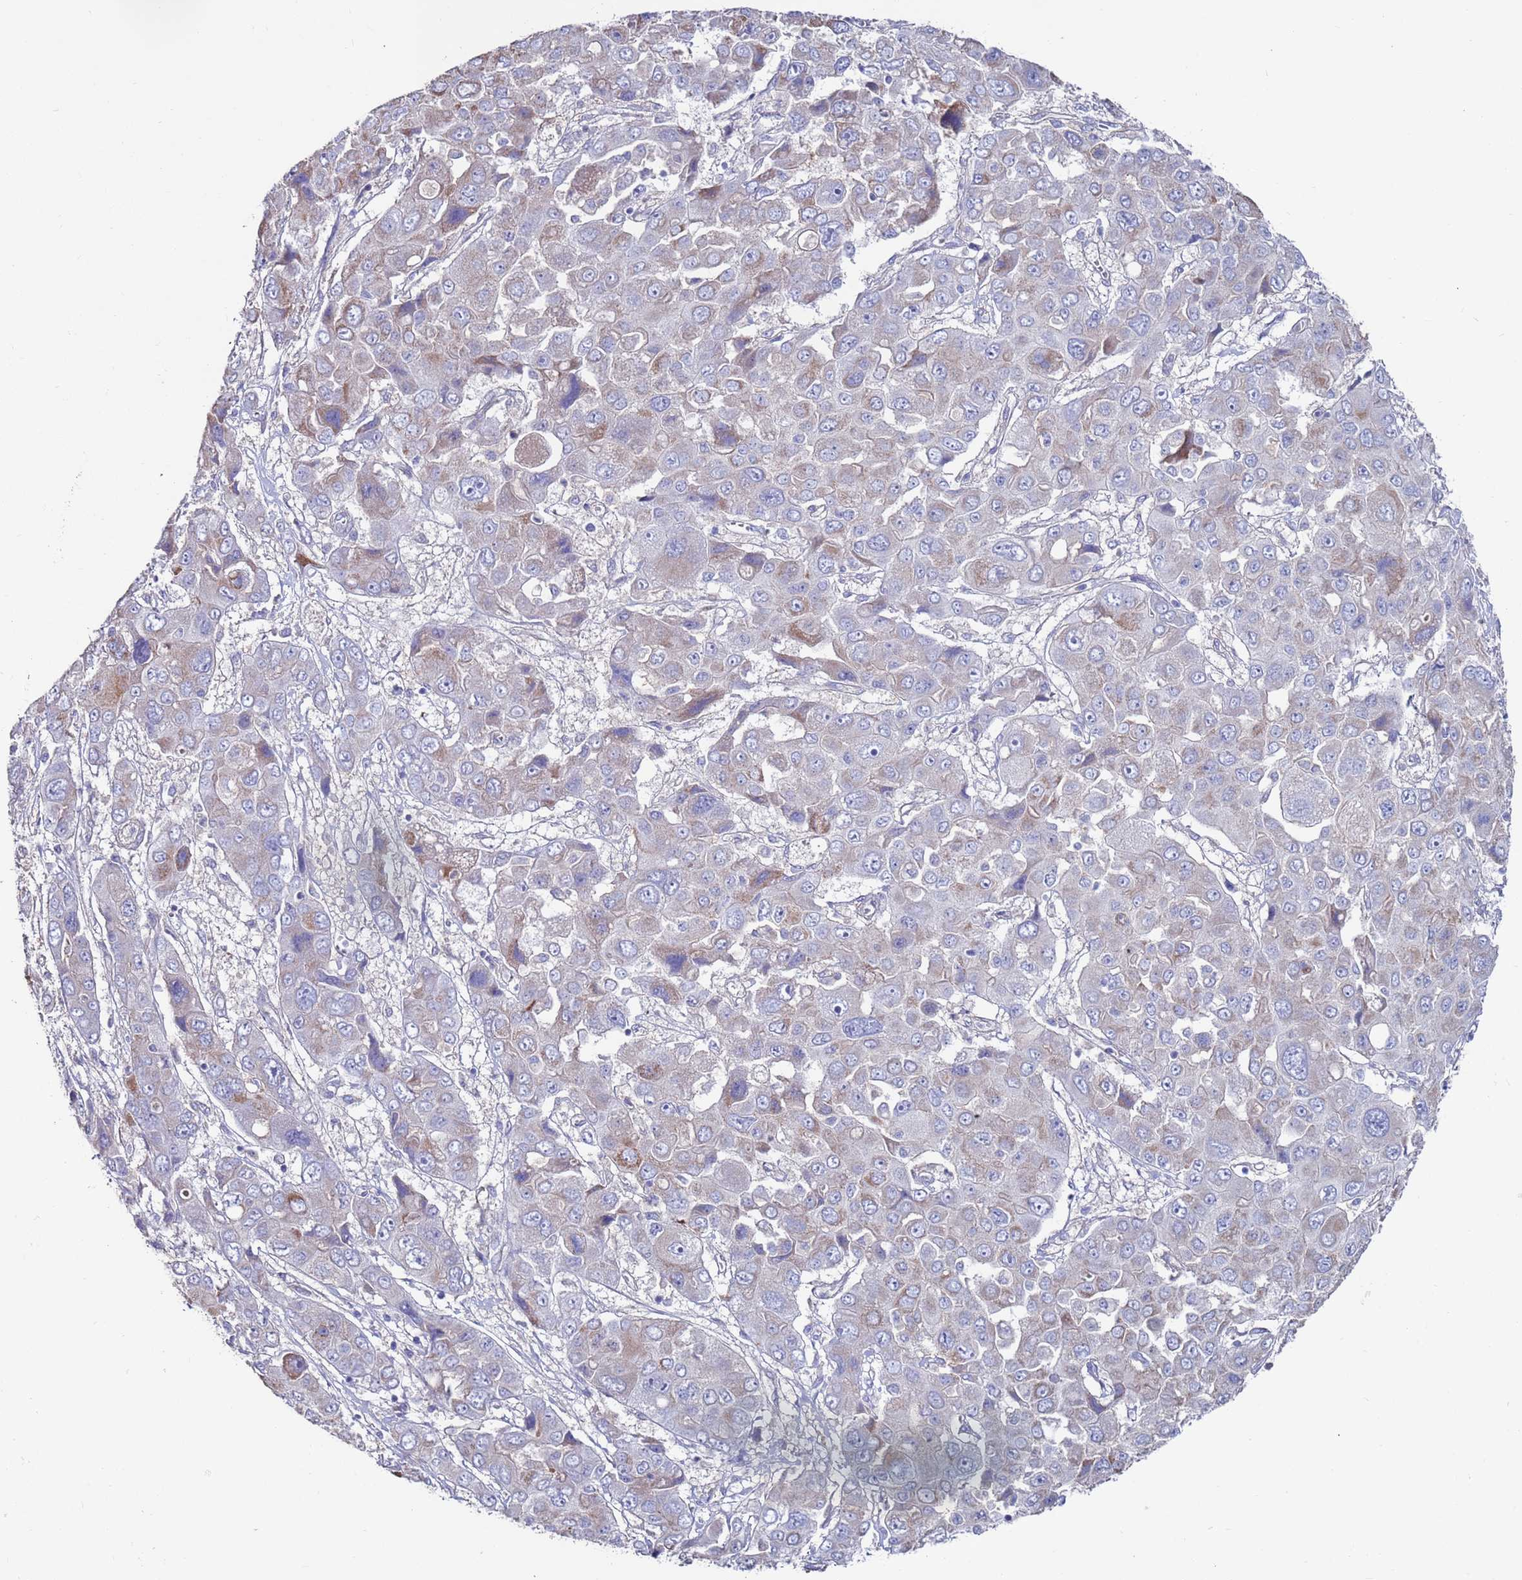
{"staining": {"intensity": "moderate", "quantity": "<25%", "location": "cytoplasmic/membranous"}, "tissue": "liver cancer", "cell_type": "Tumor cells", "image_type": "cancer", "snomed": [{"axis": "morphology", "description": "Cholangiocarcinoma"}, {"axis": "topography", "description": "Liver"}], "caption": "Immunohistochemistry (IHC) histopathology image of human liver cancer (cholangiocarcinoma) stained for a protein (brown), which shows low levels of moderate cytoplasmic/membranous staining in about <25% of tumor cells.", "gene": "KRTCAP3", "patient": {"sex": "male", "age": 67}}